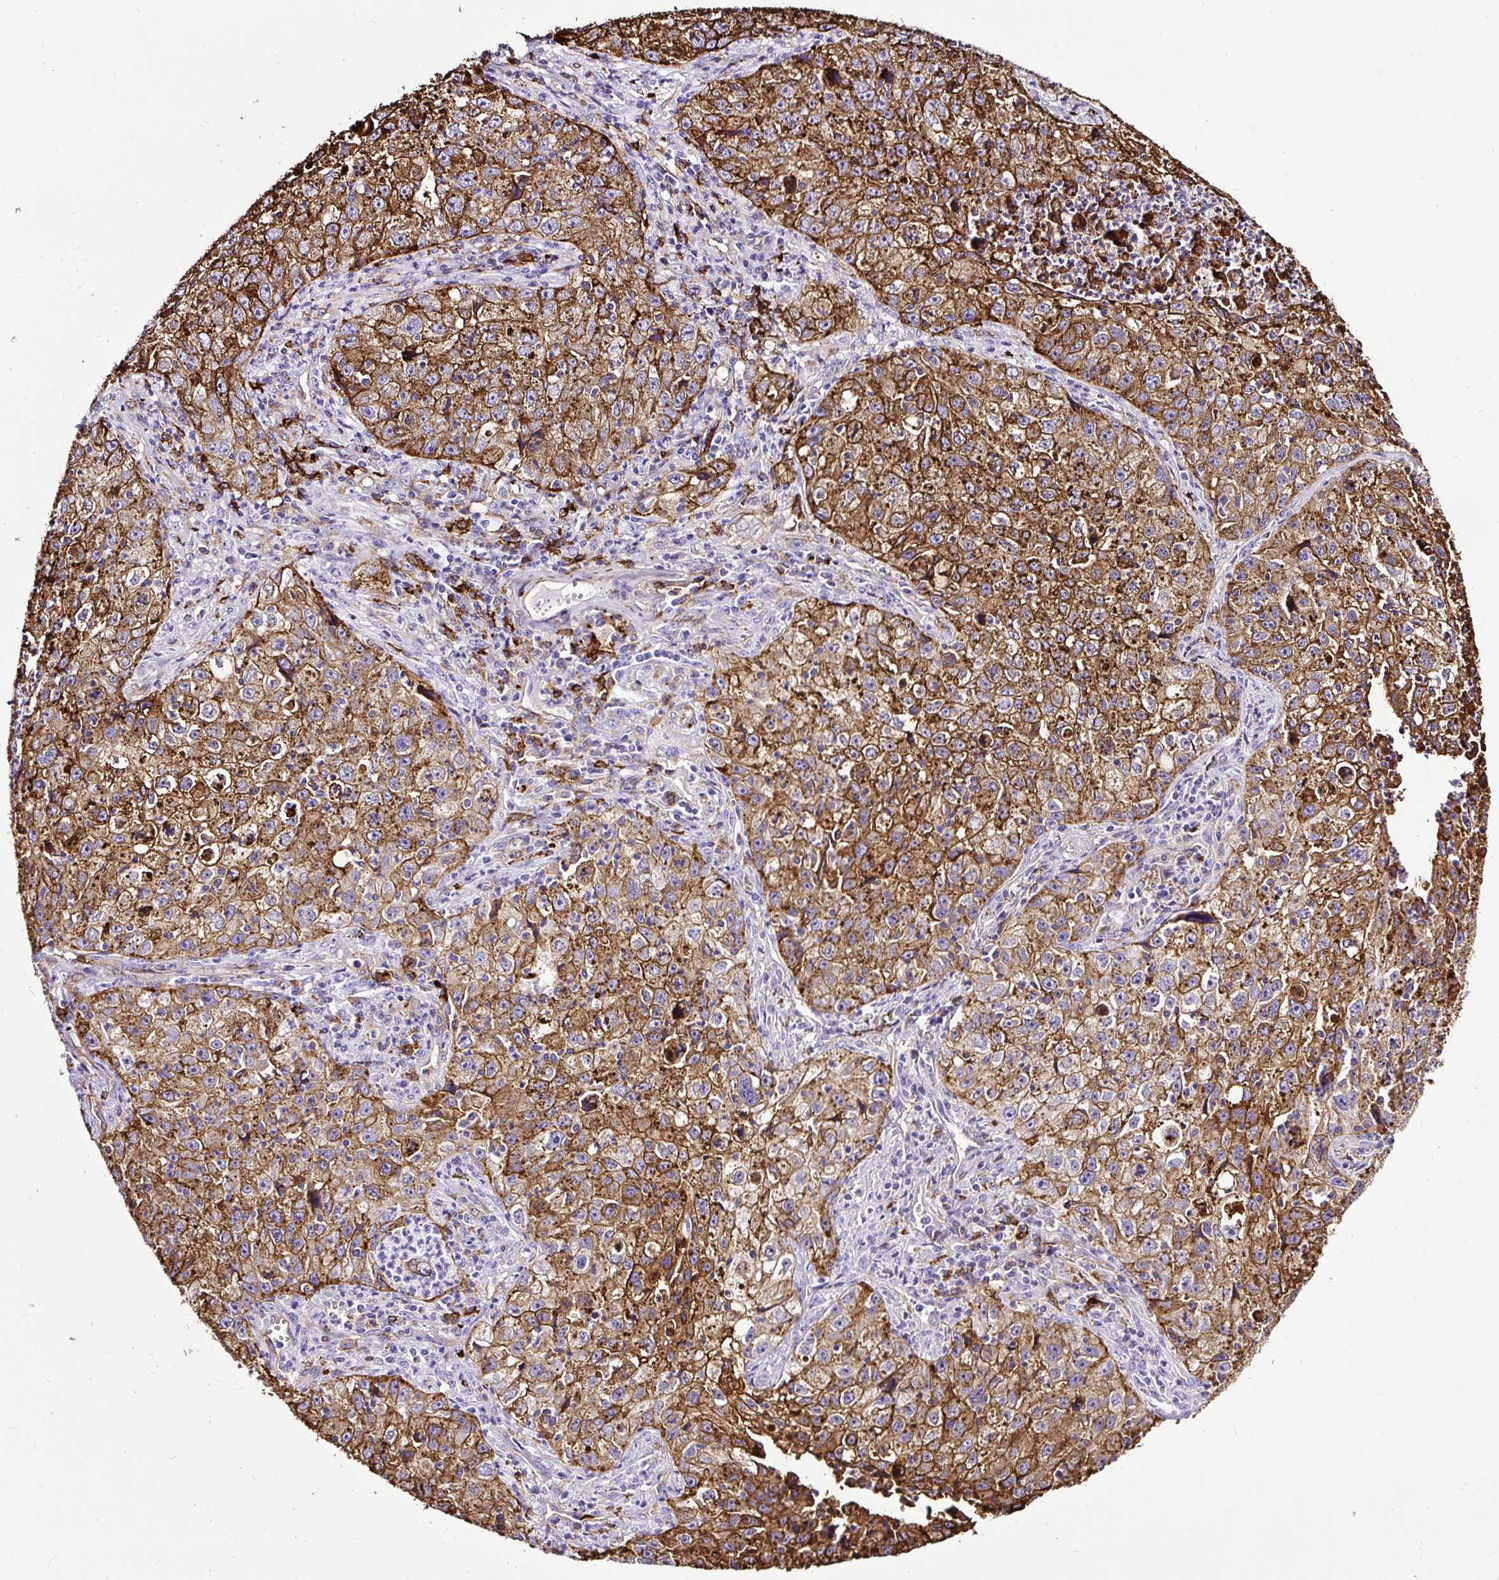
{"staining": {"intensity": "strong", "quantity": ">75%", "location": "cytoplasmic/membranous"}, "tissue": "lung cancer", "cell_type": "Tumor cells", "image_type": "cancer", "snomed": [{"axis": "morphology", "description": "Squamous cell carcinoma, NOS"}, {"axis": "topography", "description": "Lung"}], "caption": "Protein staining exhibits strong cytoplasmic/membranous staining in about >75% of tumor cells in lung cancer.", "gene": "HLA-DRA", "patient": {"sex": "male", "age": 71}}